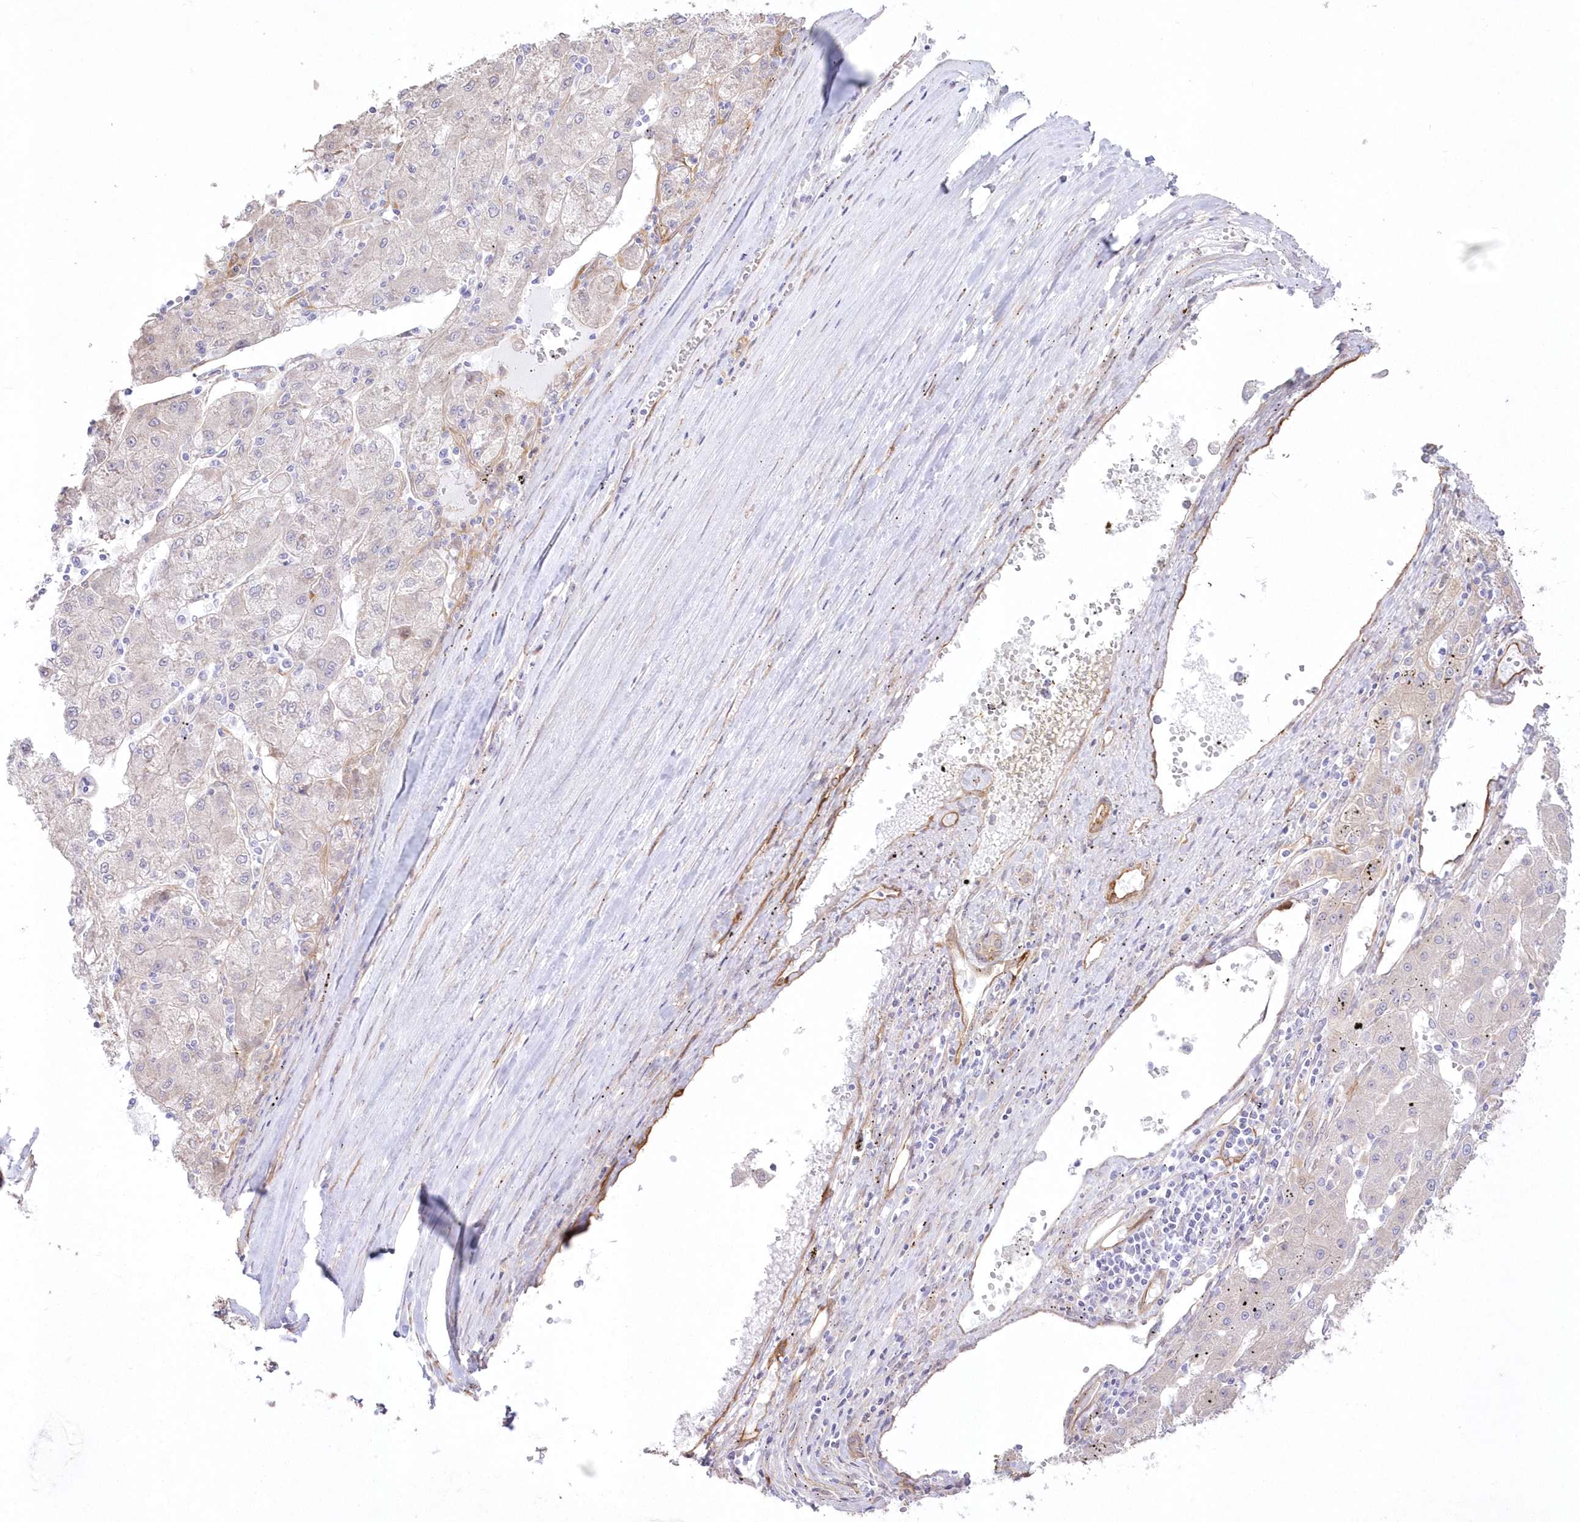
{"staining": {"intensity": "negative", "quantity": "none", "location": "none"}, "tissue": "liver cancer", "cell_type": "Tumor cells", "image_type": "cancer", "snomed": [{"axis": "morphology", "description": "Carcinoma, Hepatocellular, NOS"}, {"axis": "topography", "description": "Liver"}], "caption": "Liver hepatocellular carcinoma was stained to show a protein in brown. There is no significant staining in tumor cells.", "gene": "SH3PXD2B", "patient": {"sex": "male", "age": 72}}